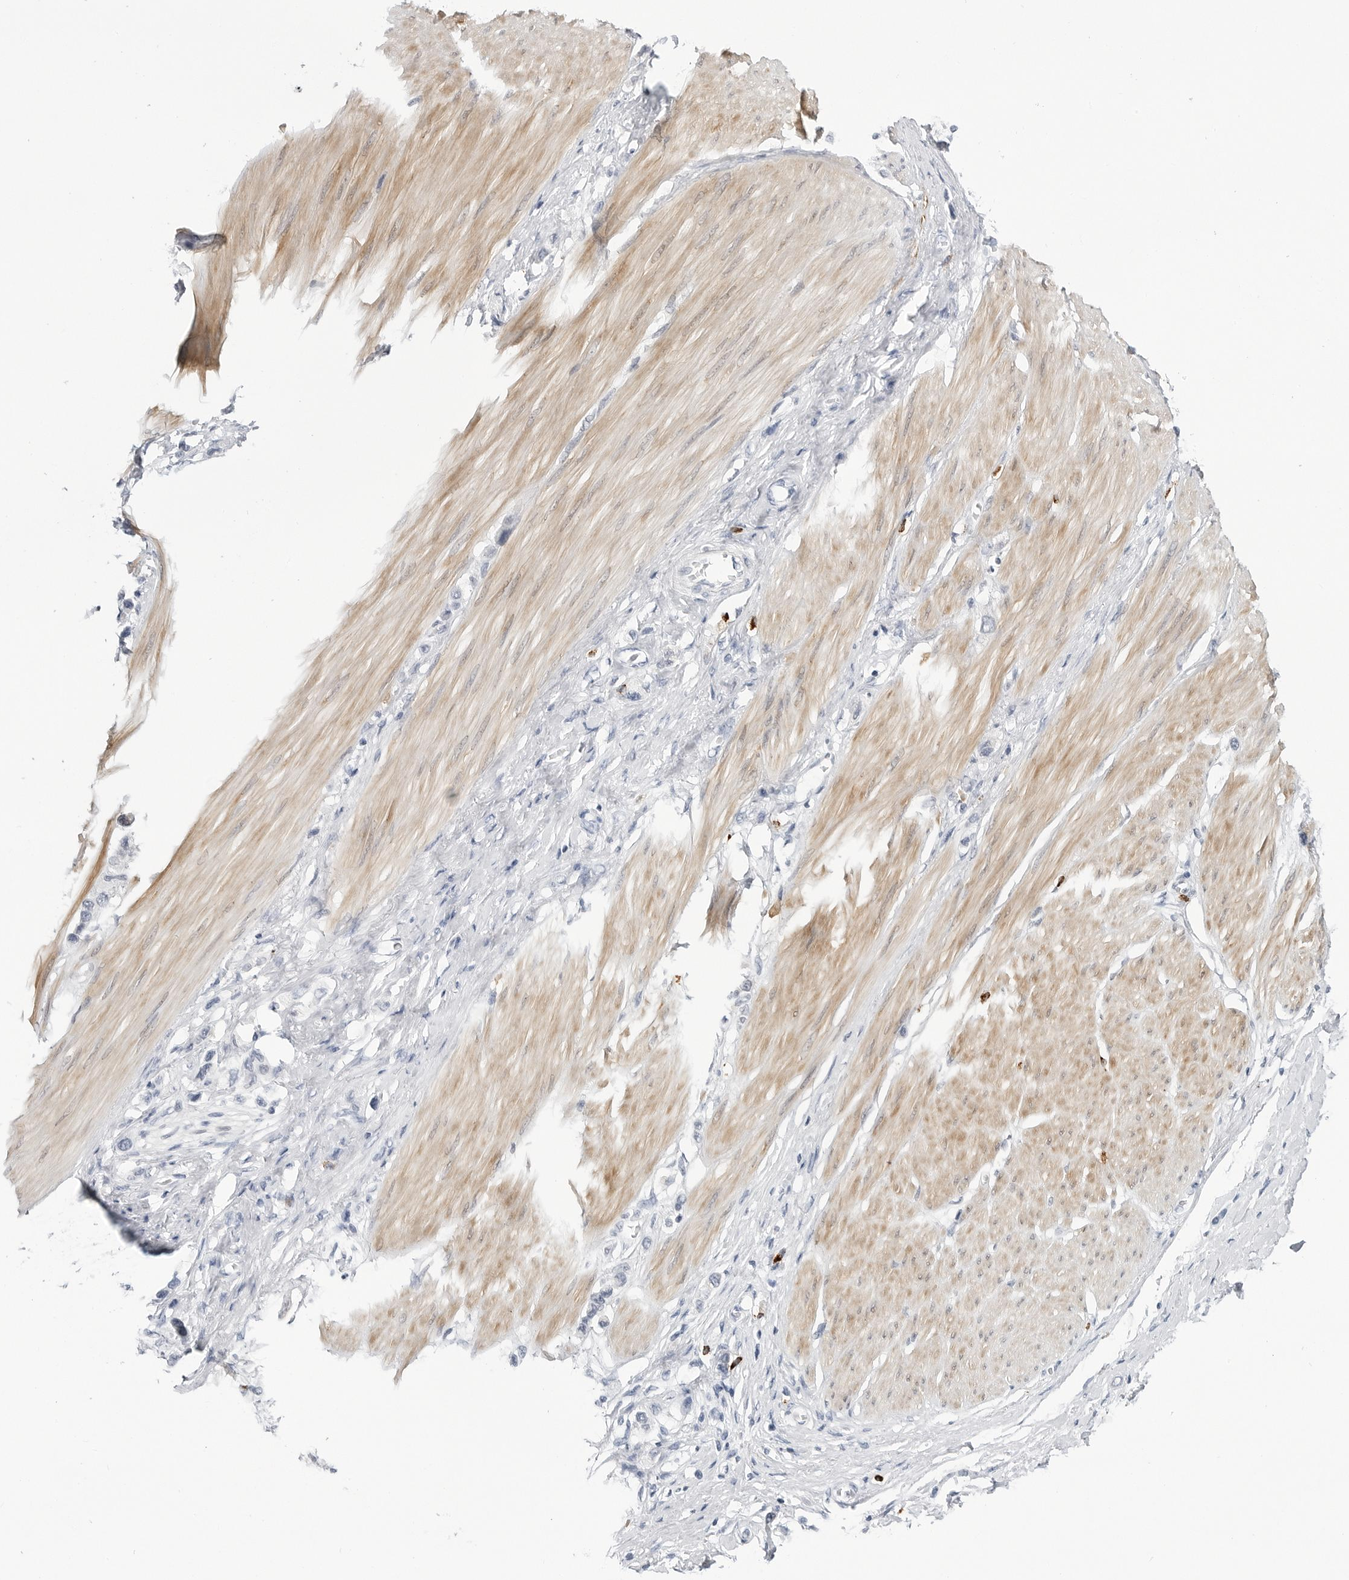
{"staining": {"intensity": "negative", "quantity": "none", "location": "none"}, "tissue": "stomach cancer", "cell_type": "Tumor cells", "image_type": "cancer", "snomed": [{"axis": "morphology", "description": "Adenocarcinoma, NOS"}, {"axis": "topography", "description": "Stomach"}], "caption": "The image reveals no staining of tumor cells in stomach cancer.", "gene": "HSPB7", "patient": {"sex": "female", "age": 65}}